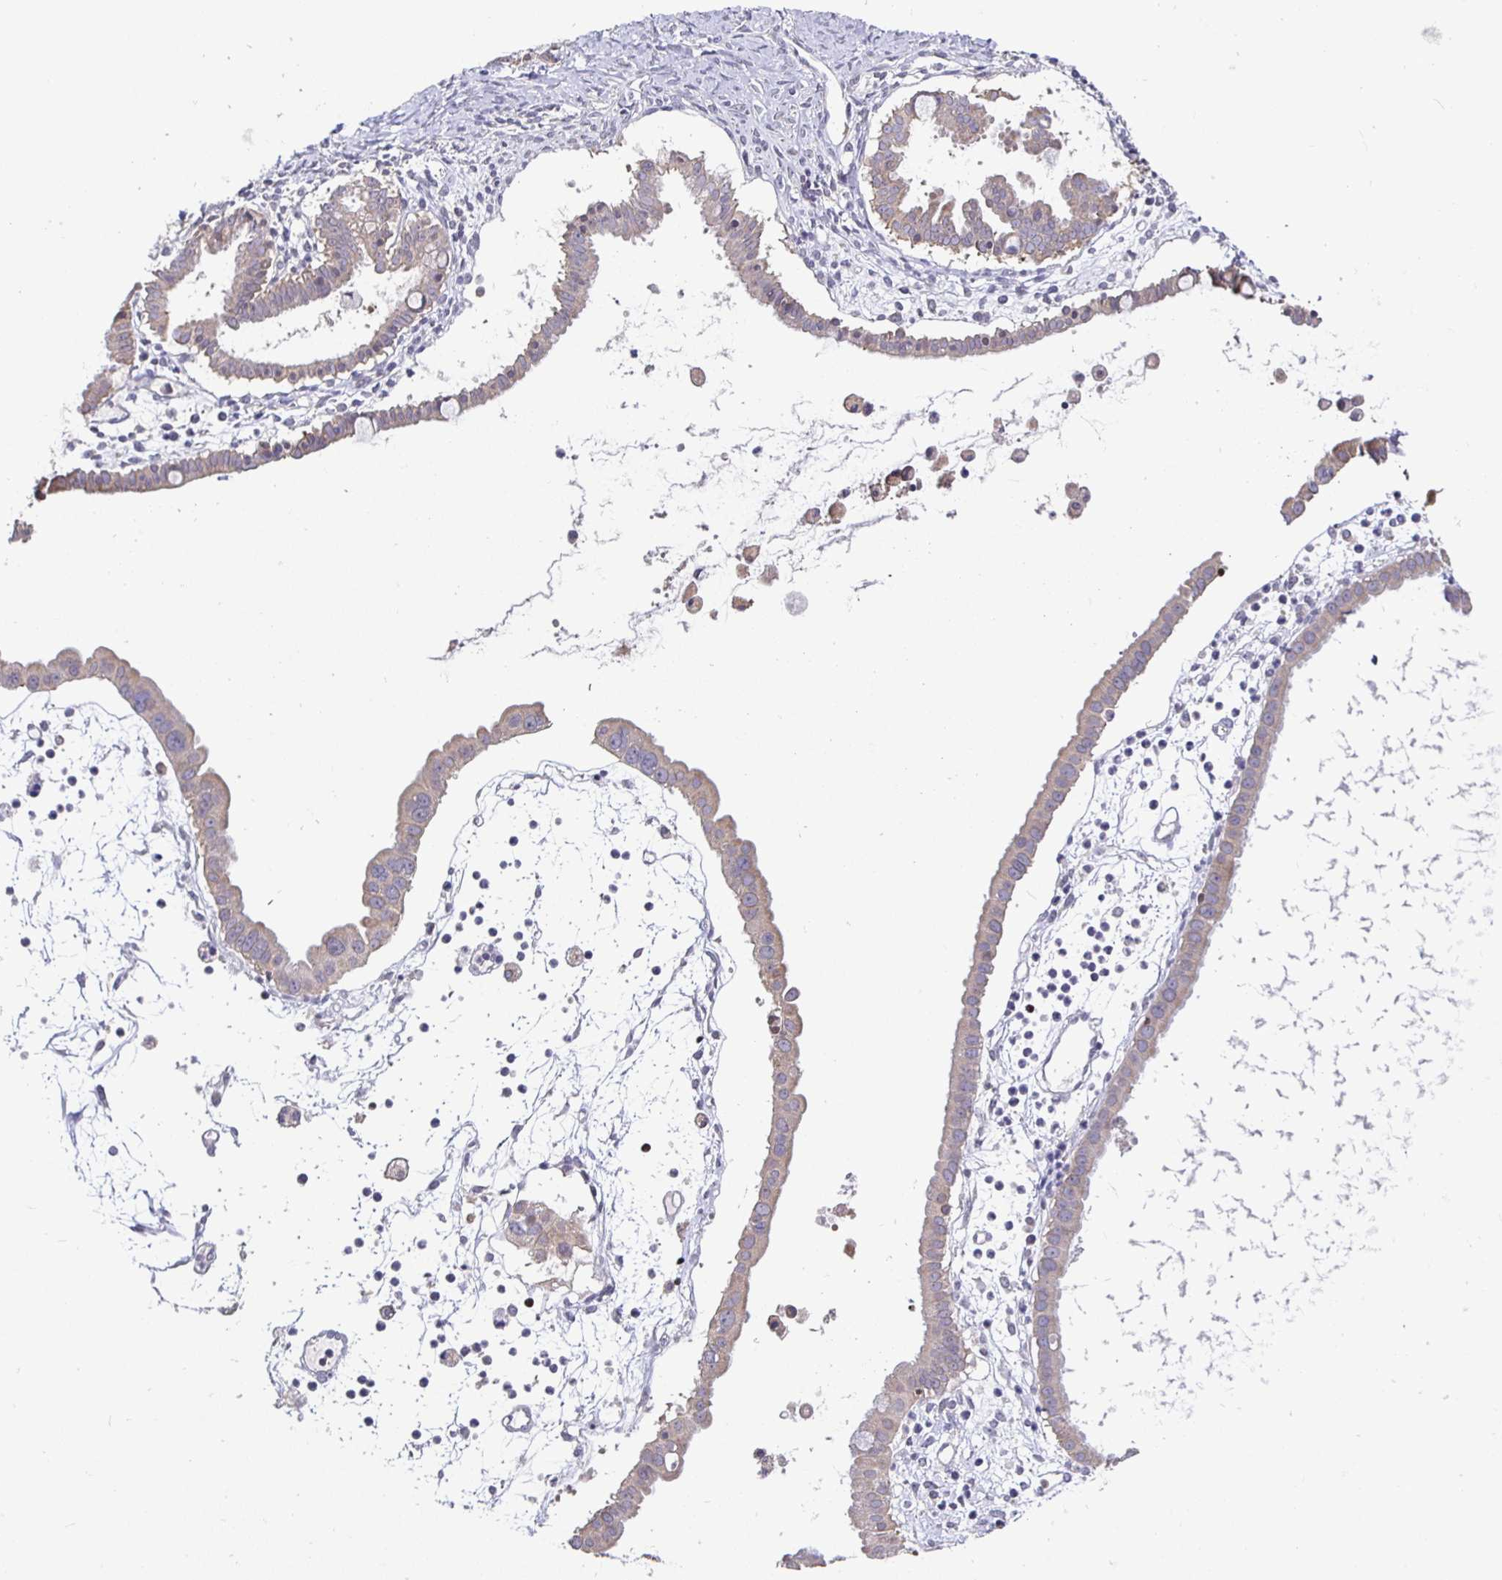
{"staining": {"intensity": "weak", "quantity": ">75%", "location": "cytoplasmic/membranous"}, "tissue": "ovarian cancer", "cell_type": "Tumor cells", "image_type": "cancer", "snomed": [{"axis": "morphology", "description": "Cystadenocarcinoma, mucinous, NOS"}, {"axis": "topography", "description": "Ovary"}], "caption": "A low amount of weak cytoplasmic/membranous expression is seen in about >75% of tumor cells in ovarian cancer tissue.", "gene": "SATB1", "patient": {"sex": "female", "age": 61}}